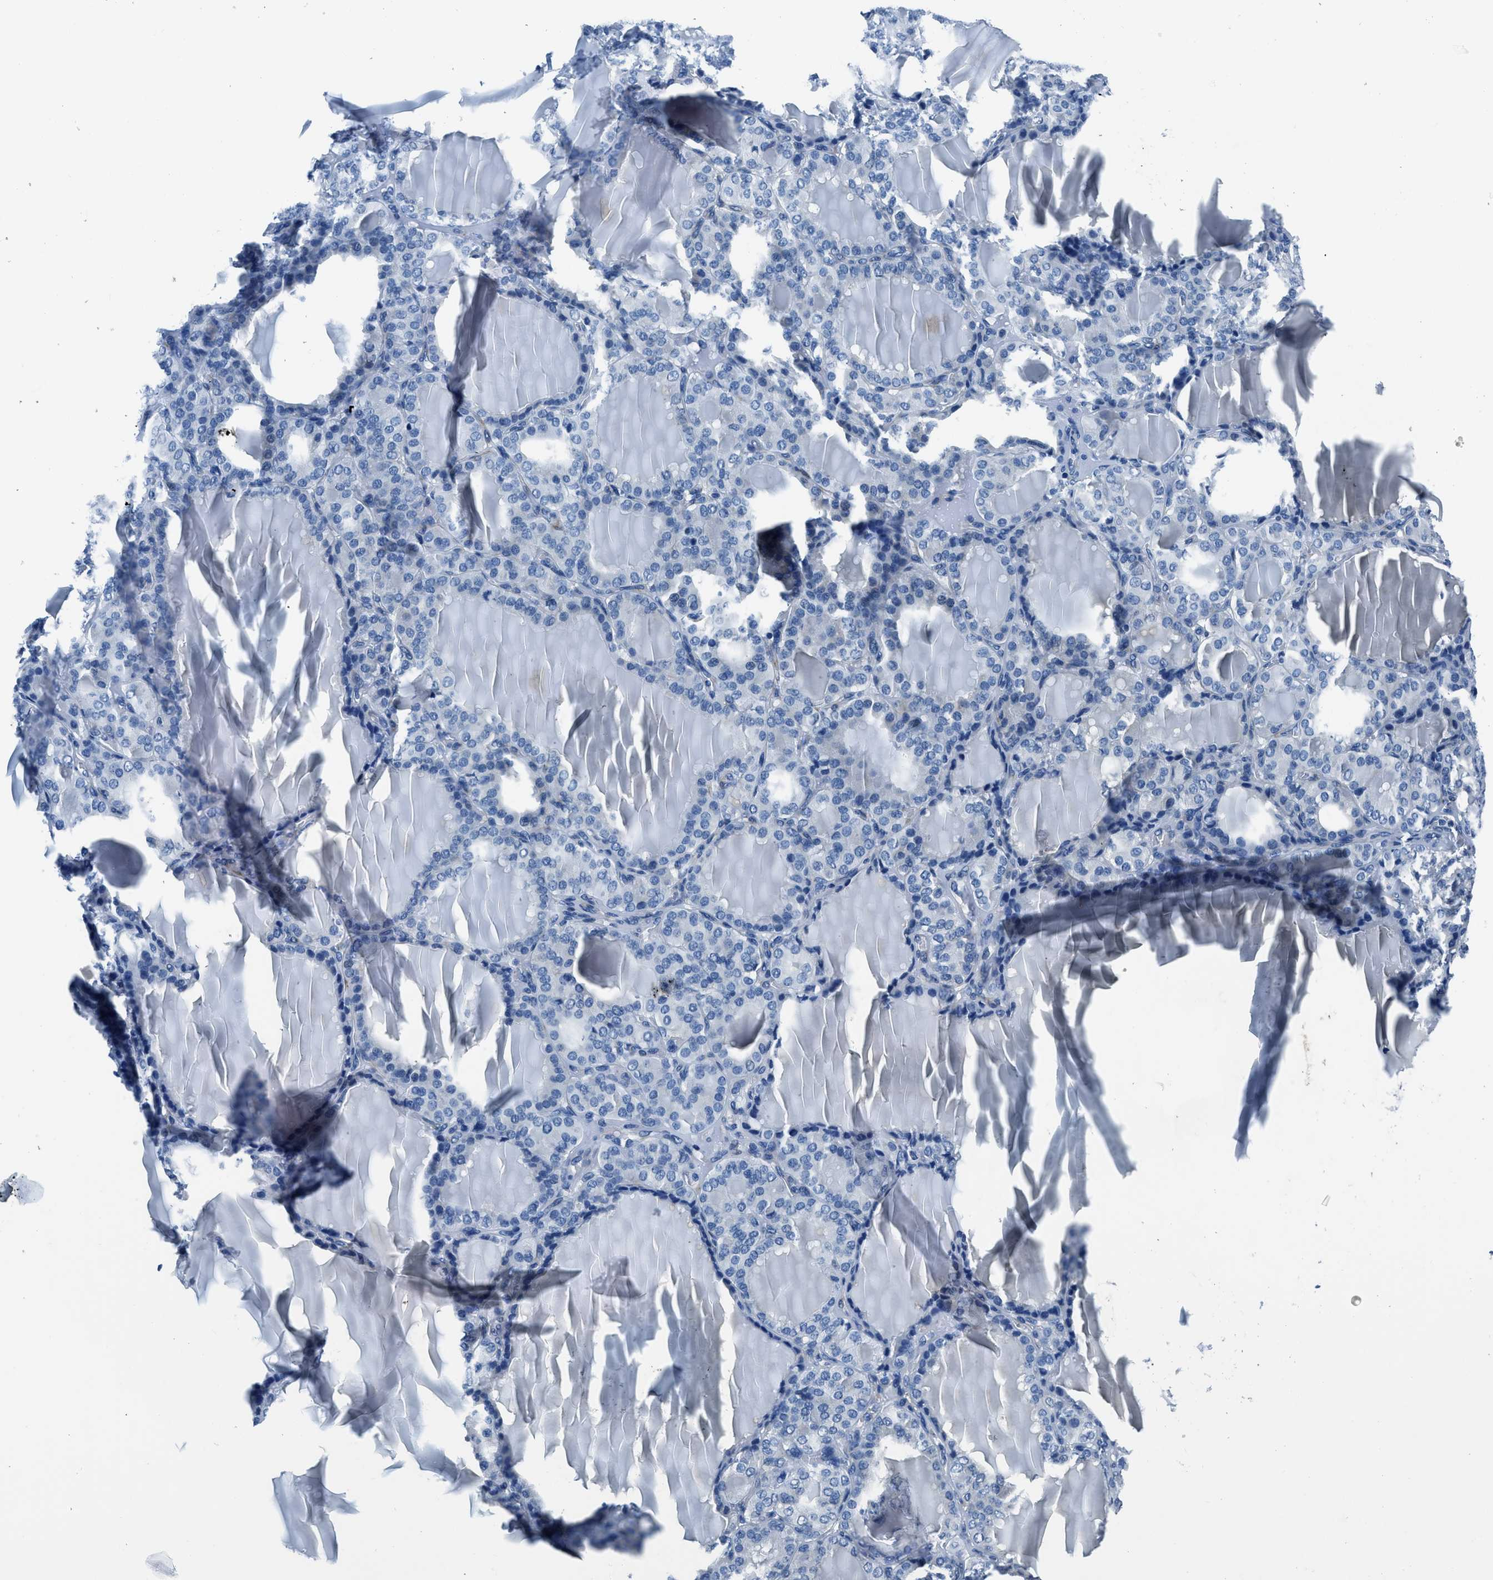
{"staining": {"intensity": "negative", "quantity": "none", "location": "none"}, "tissue": "thyroid gland", "cell_type": "Glandular cells", "image_type": "normal", "snomed": [{"axis": "morphology", "description": "Normal tissue, NOS"}, {"axis": "topography", "description": "Thyroid gland"}], "caption": "Immunohistochemistry (IHC) of normal thyroid gland shows no positivity in glandular cells.", "gene": "GJA3", "patient": {"sex": "female", "age": 28}}